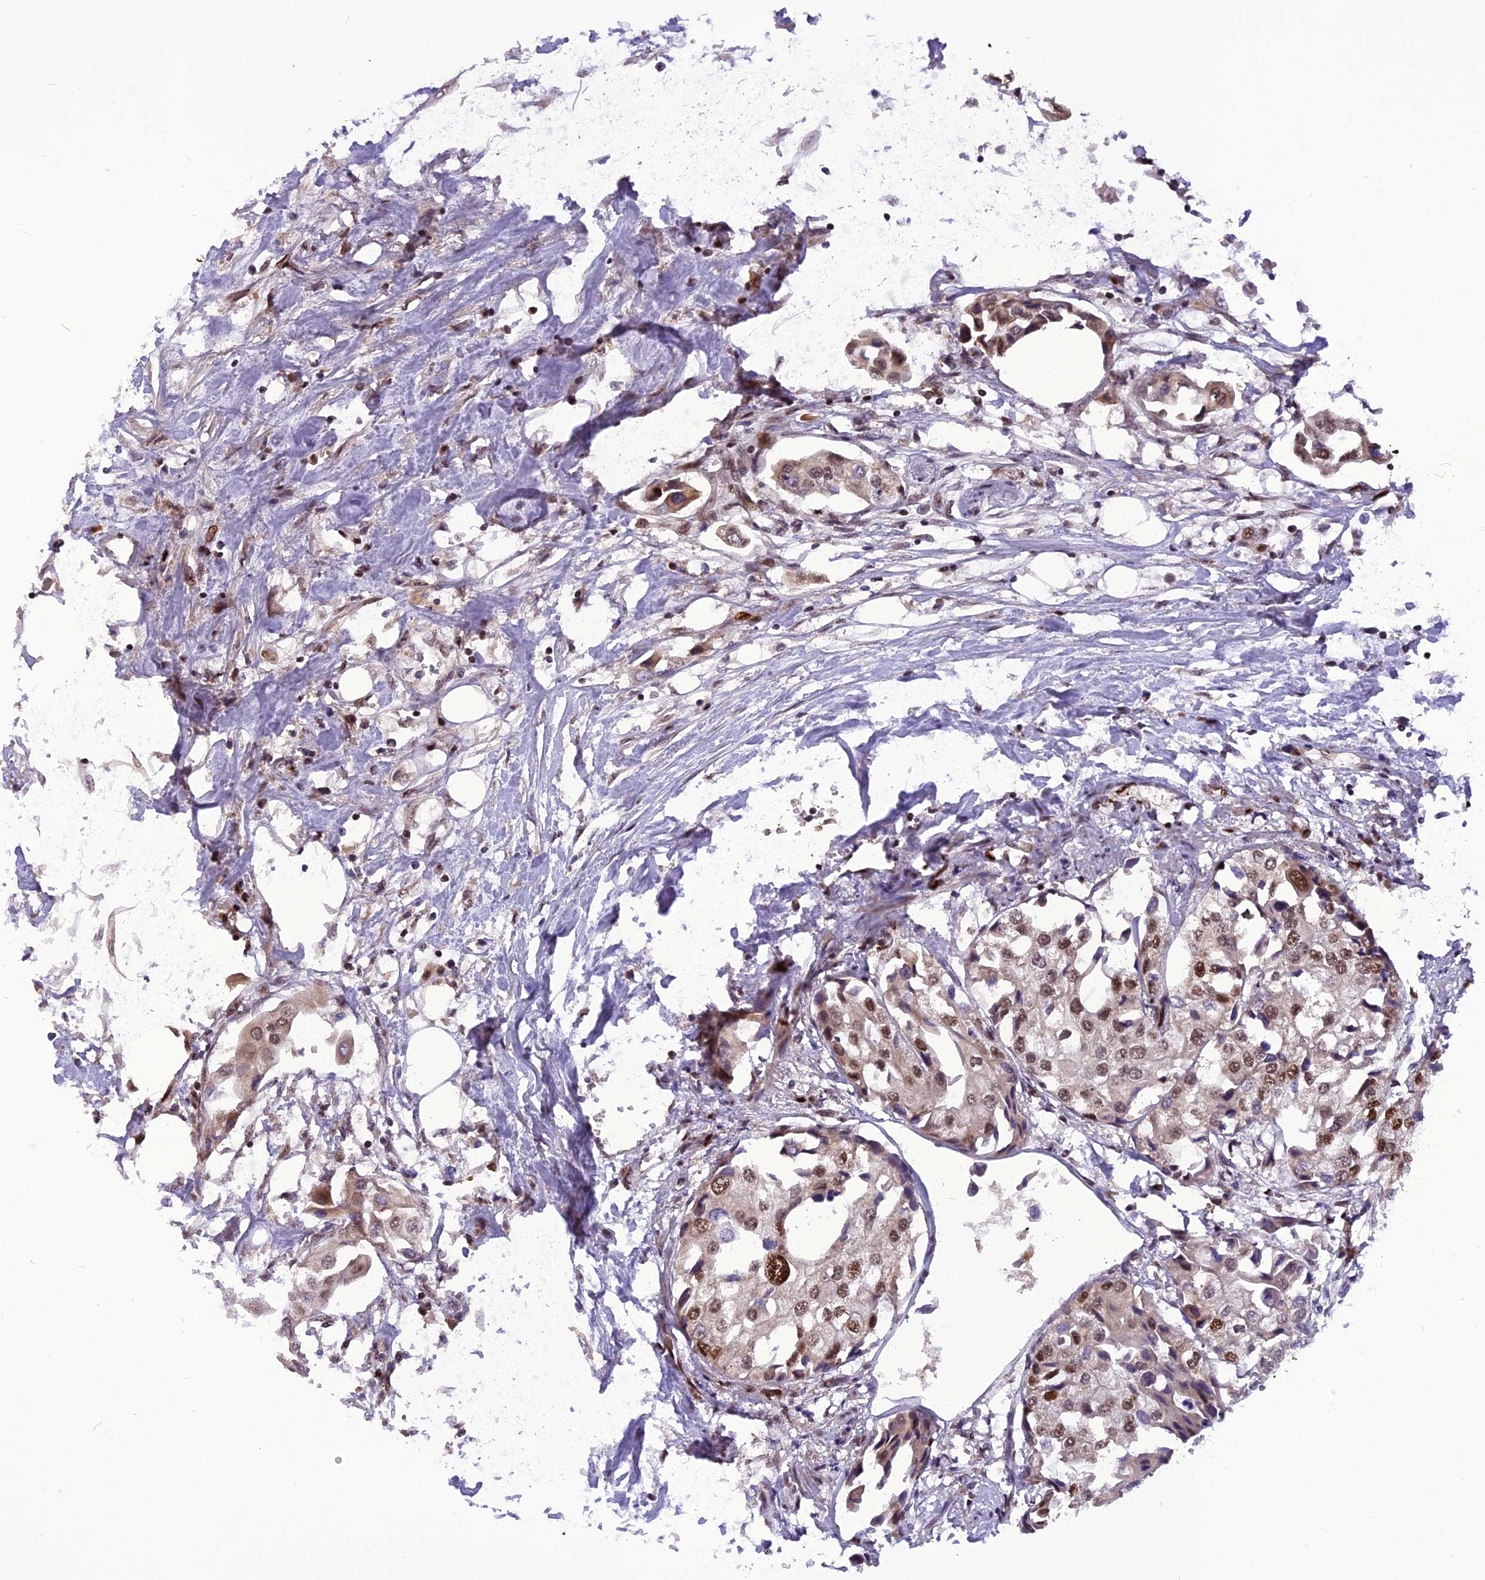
{"staining": {"intensity": "moderate", "quantity": ">75%", "location": "nuclear"}, "tissue": "urothelial cancer", "cell_type": "Tumor cells", "image_type": "cancer", "snomed": [{"axis": "morphology", "description": "Urothelial carcinoma, High grade"}, {"axis": "topography", "description": "Urinary bladder"}], "caption": "Urothelial cancer stained with DAB (3,3'-diaminobenzidine) immunohistochemistry displays medium levels of moderate nuclear staining in about >75% of tumor cells.", "gene": "MICALL1", "patient": {"sex": "male", "age": 64}}